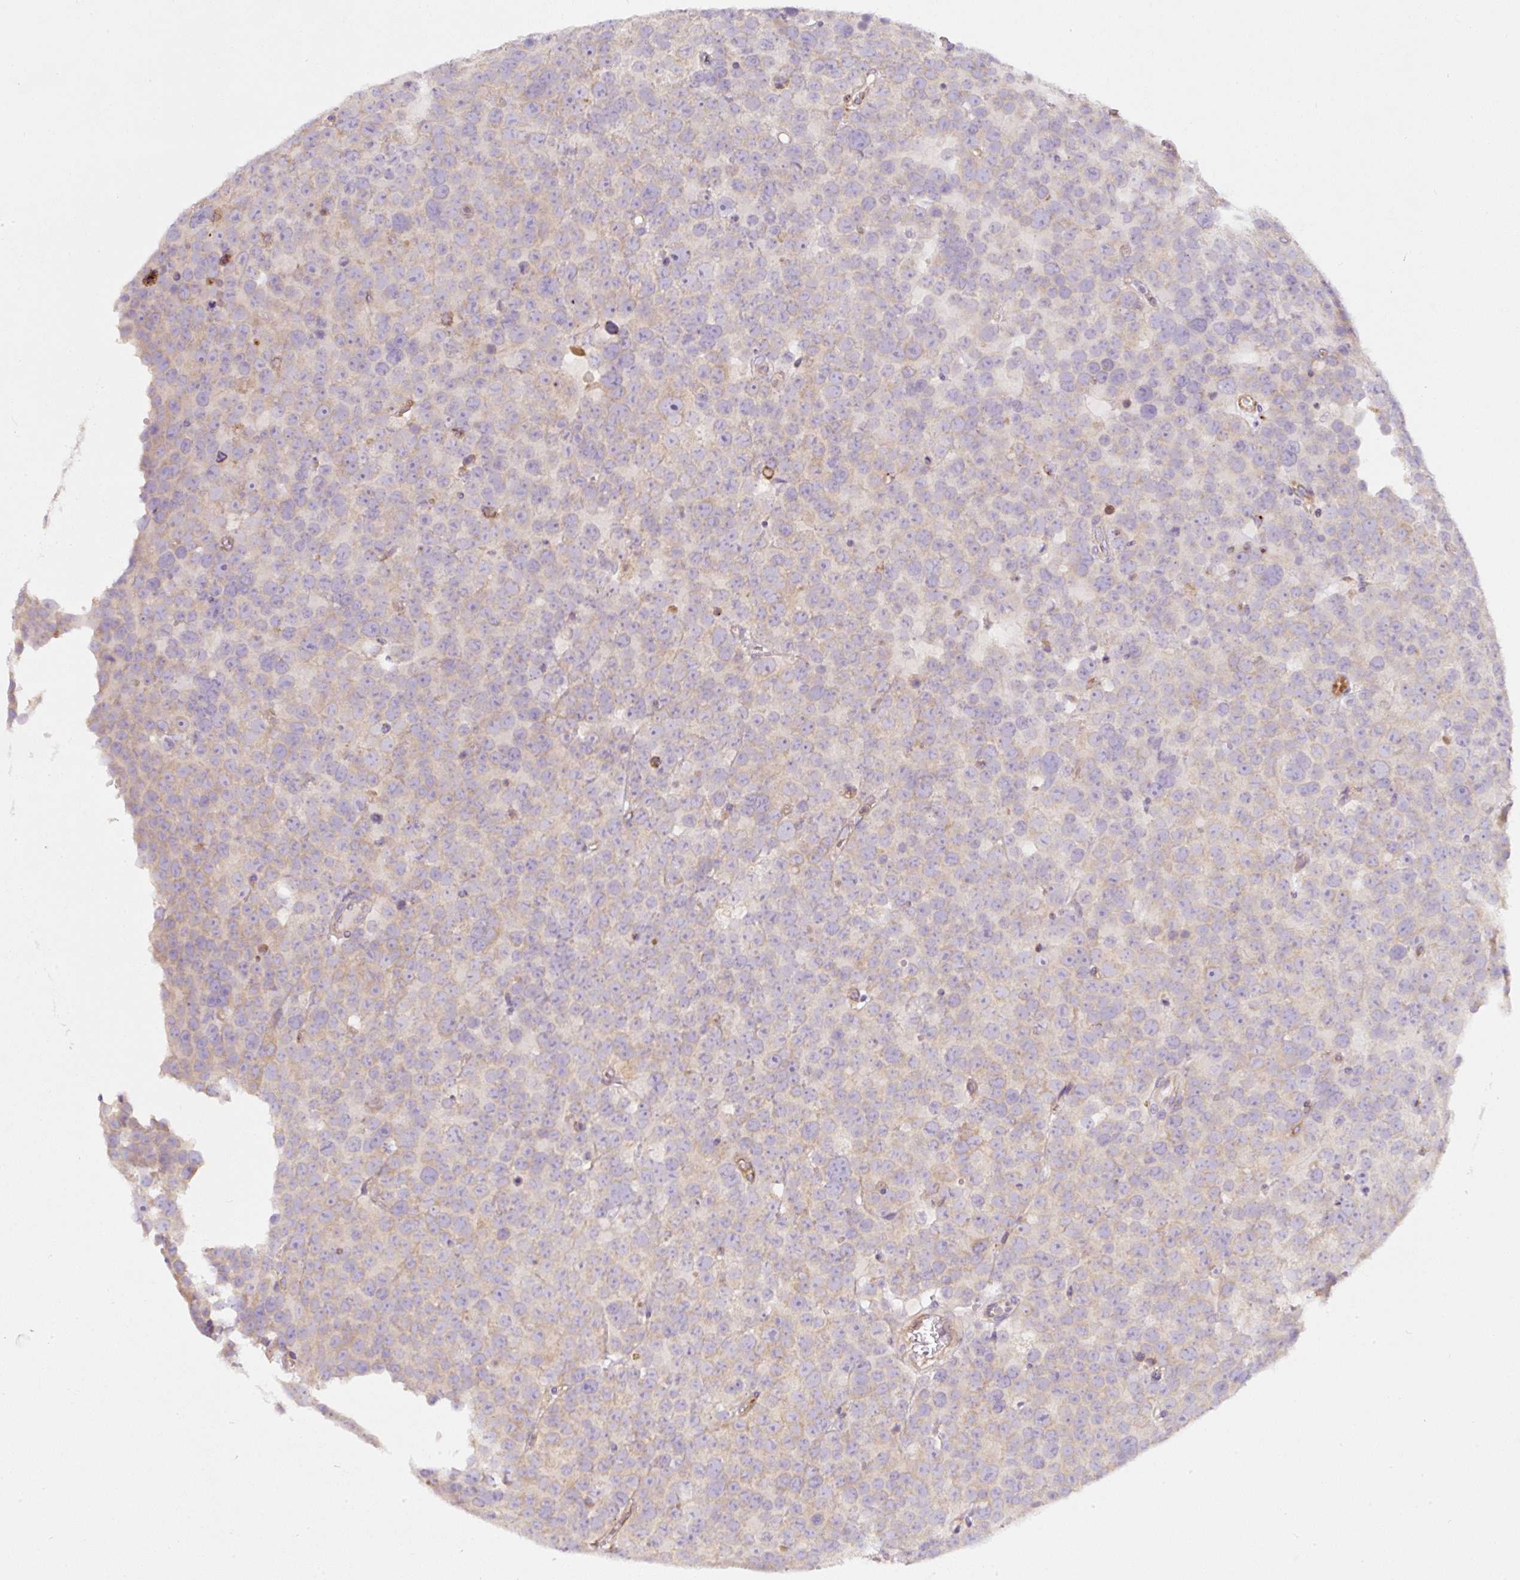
{"staining": {"intensity": "weak", "quantity": "25%-75%", "location": "cytoplasmic/membranous"}, "tissue": "testis cancer", "cell_type": "Tumor cells", "image_type": "cancer", "snomed": [{"axis": "morphology", "description": "Seminoma, NOS"}, {"axis": "topography", "description": "Testis"}], "caption": "Immunohistochemistry (DAB) staining of human seminoma (testis) reveals weak cytoplasmic/membranous protein positivity in approximately 25%-75% of tumor cells.", "gene": "ERAP2", "patient": {"sex": "male", "age": 71}}